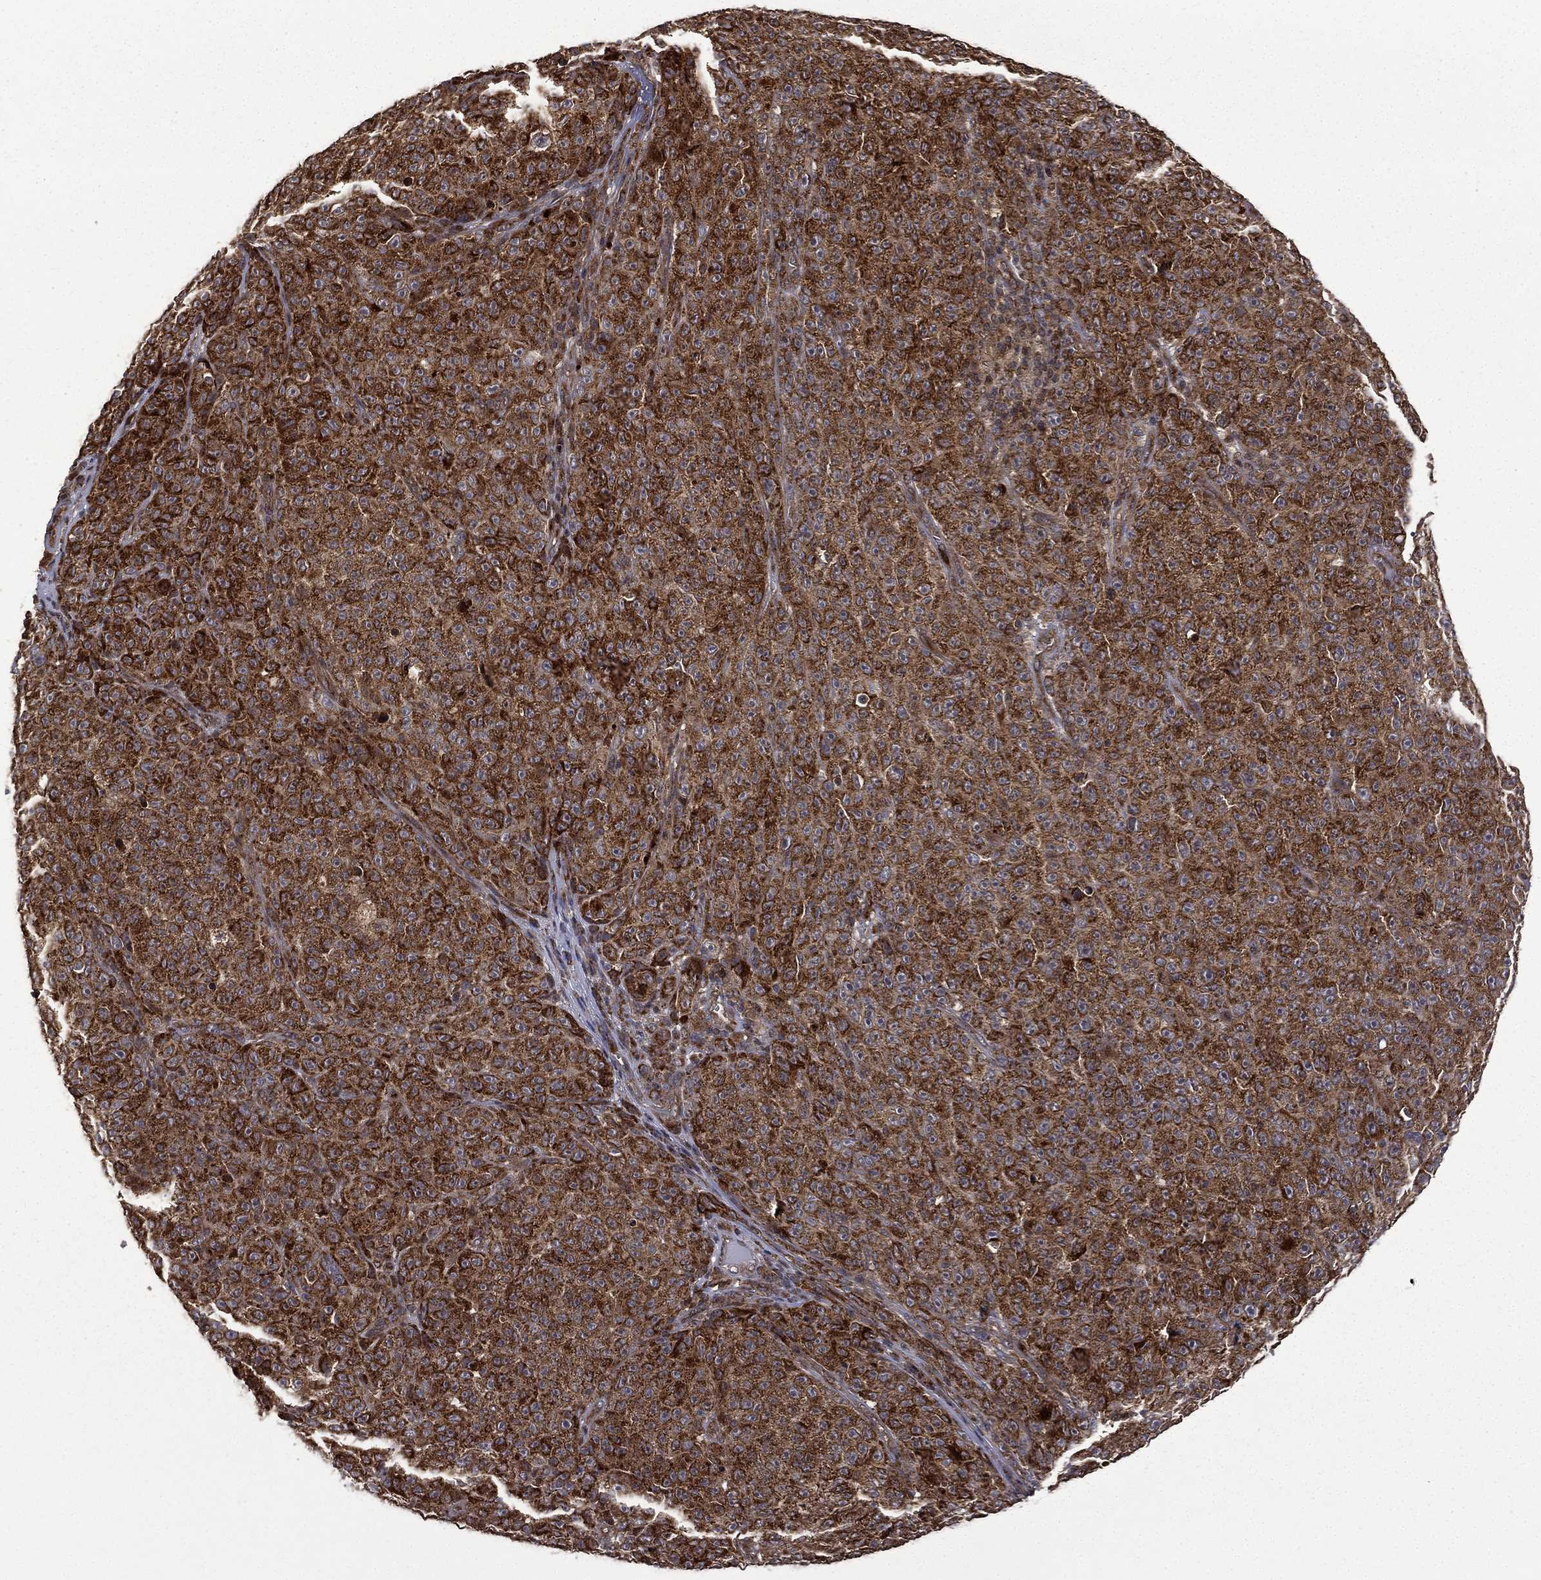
{"staining": {"intensity": "strong", "quantity": ">75%", "location": "cytoplasmic/membranous"}, "tissue": "melanoma", "cell_type": "Tumor cells", "image_type": "cancer", "snomed": [{"axis": "morphology", "description": "Malignant melanoma, NOS"}, {"axis": "topography", "description": "Skin"}], "caption": "This is an image of IHC staining of malignant melanoma, which shows strong expression in the cytoplasmic/membranous of tumor cells.", "gene": "GIMAP6", "patient": {"sex": "female", "age": 82}}